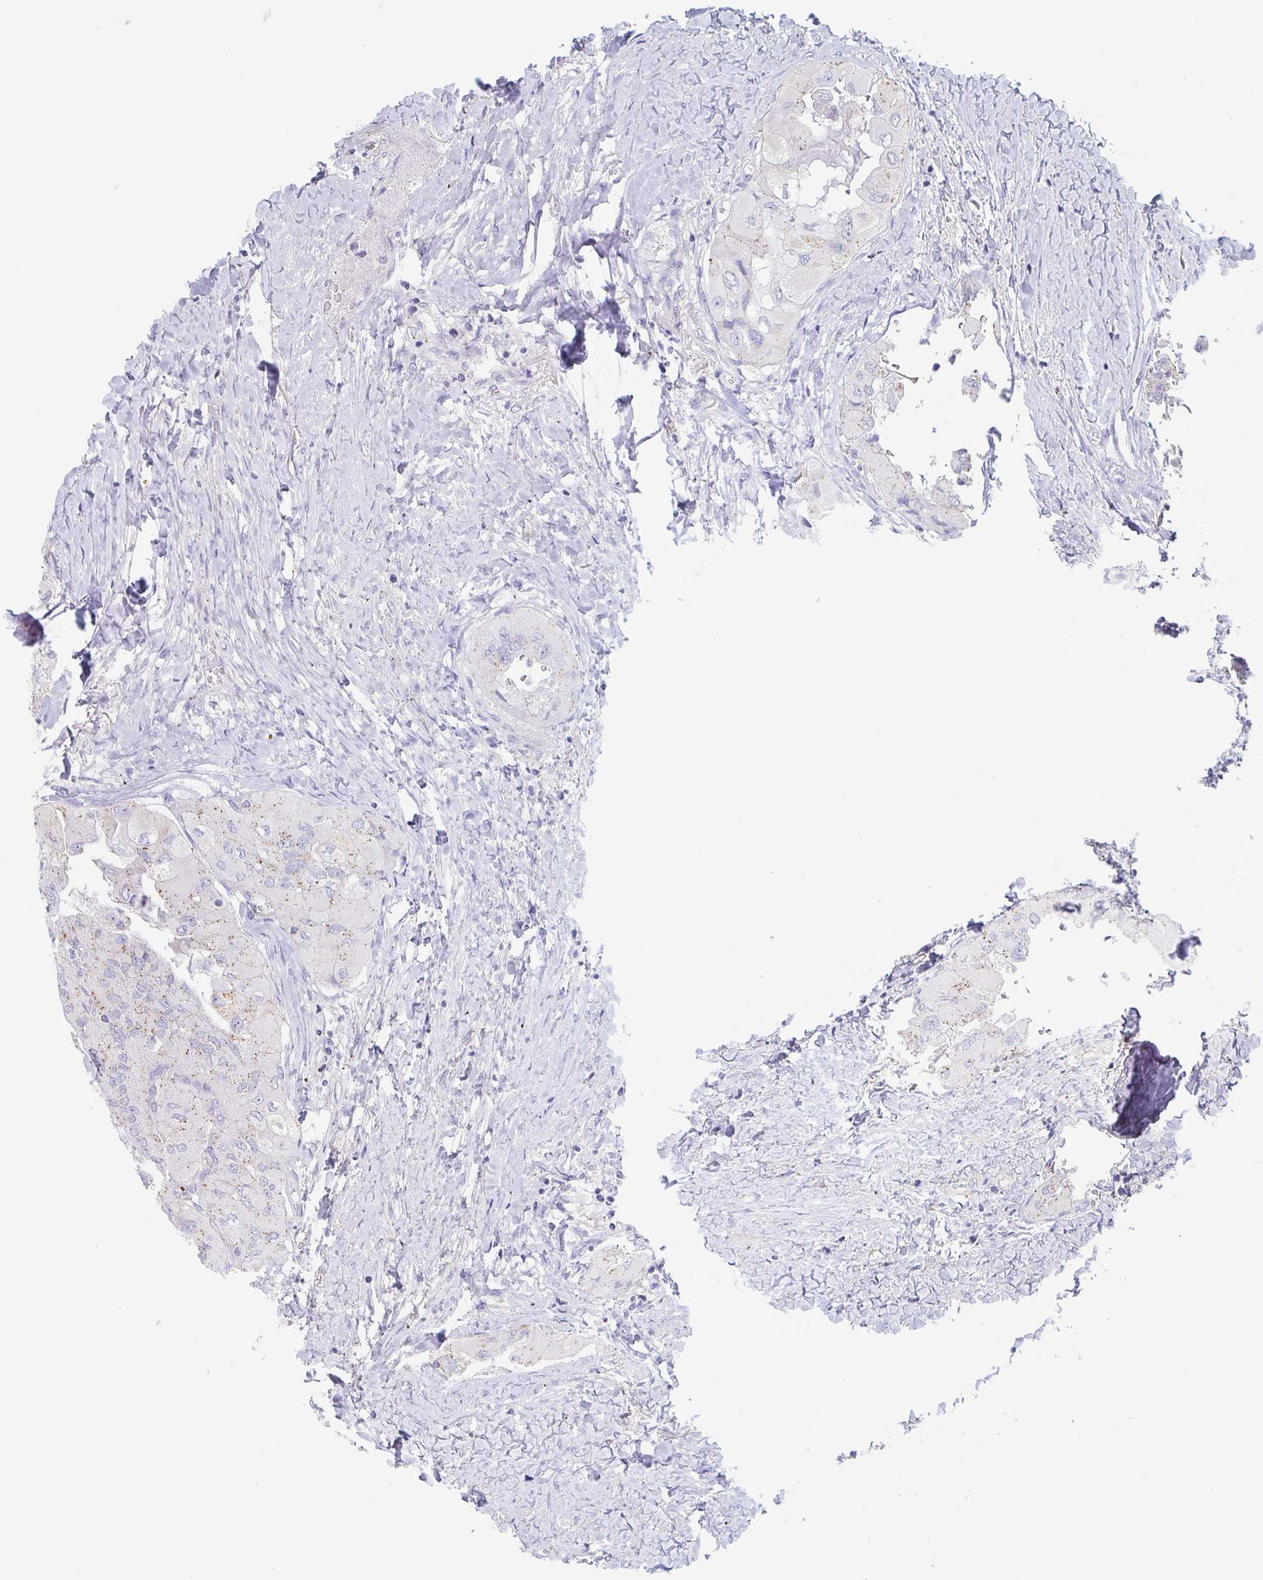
{"staining": {"intensity": "moderate", "quantity": "25%-75%", "location": "cytoplasmic/membranous"}, "tissue": "thyroid cancer", "cell_type": "Tumor cells", "image_type": "cancer", "snomed": [{"axis": "morphology", "description": "Normal tissue, NOS"}, {"axis": "morphology", "description": "Papillary adenocarcinoma, NOS"}, {"axis": "topography", "description": "Thyroid gland"}], "caption": "Papillary adenocarcinoma (thyroid) stained for a protein (brown) displays moderate cytoplasmic/membranous positive positivity in about 25%-75% of tumor cells.", "gene": "CHMP5", "patient": {"sex": "female", "age": 59}}